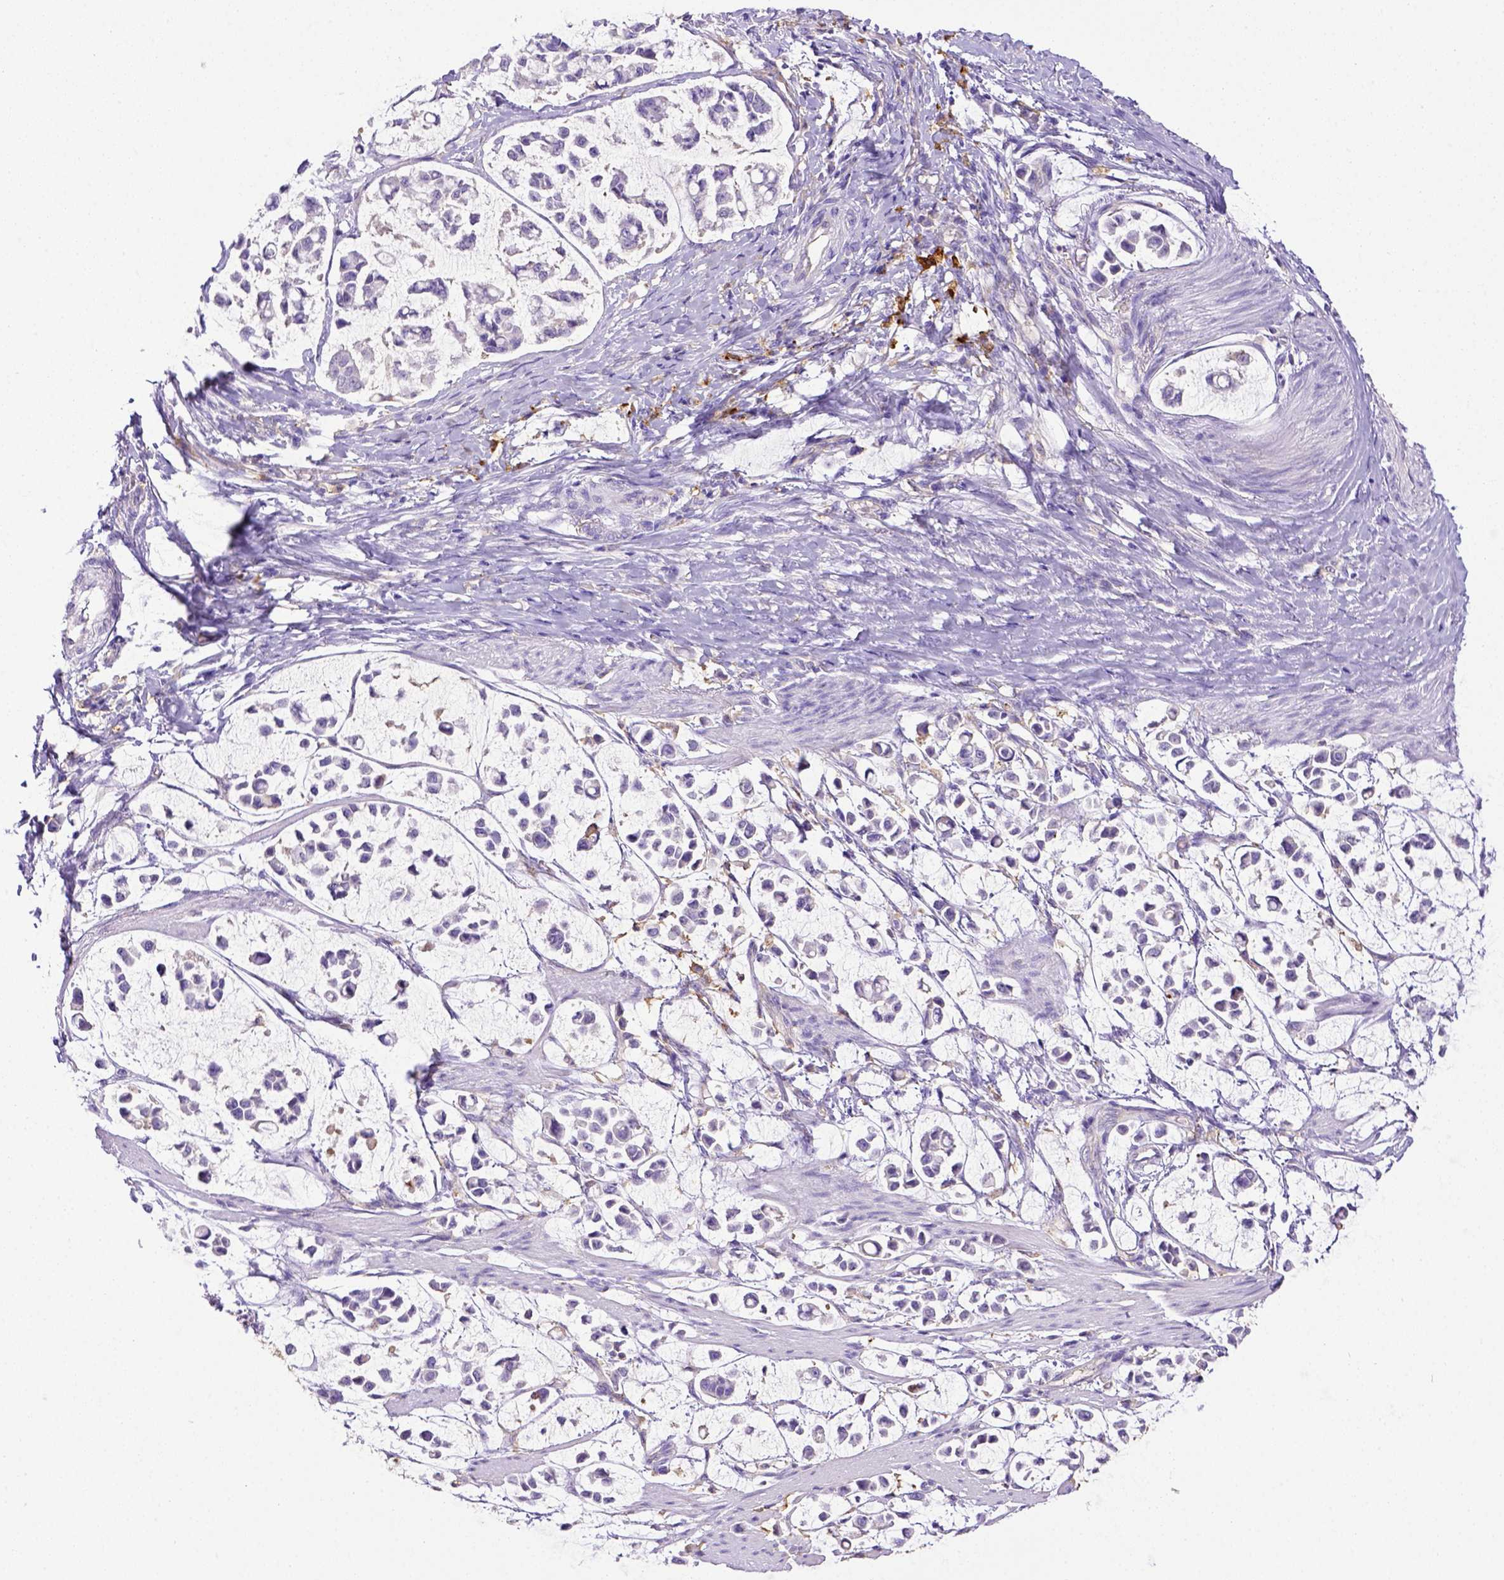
{"staining": {"intensity": "negative", "quantity": "none", "location": "none"}, "tissue": "stomach cancer", "cell_type": "Tumor cells", "image_type": "cancer", "snomed": [{"axis": "morphology", "description": "Adenocarcinoma, NOS"}, {"axis": "topography", "description": "Stomach"}], "caption": "Immunohistochemistry of human stomach cancer (adenocarcinoma) displays no expression in tumor cells.", "gene": "CD40", "patient": {"sex": "male", "age": 82}}